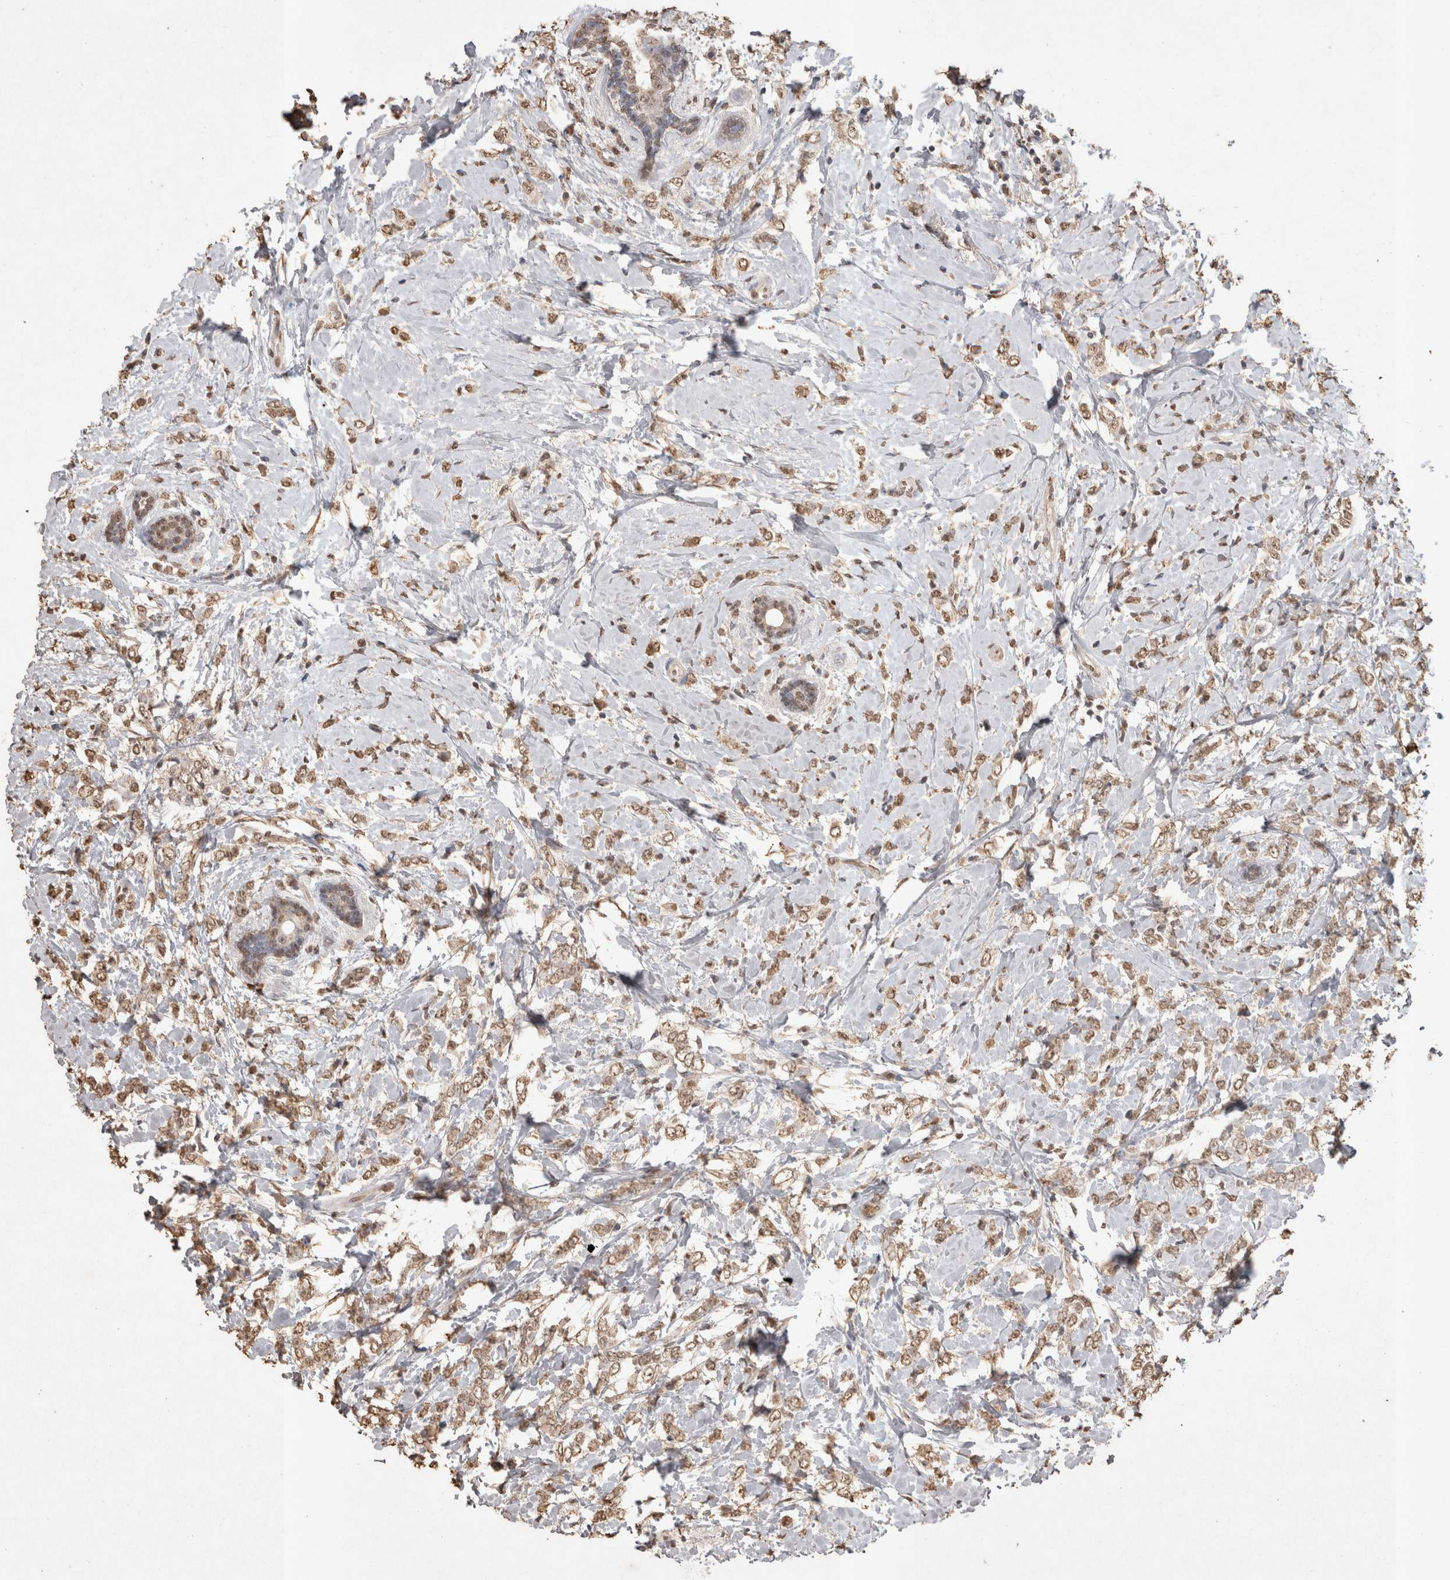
{"staining": {"intensity": "moderate", "quantity": ">75%", "location": "cytoplasmic/membranous,nuclear"}, "tissue": "breast cancer", "cell_type": "Tumor cells", "image_type": "cancer", "snomed": [{"axis": "morphology", "description": "Normal tissue, NOS"}, {"axis": "morphology", "description": "Lobular carcinoma"}, {"axis": "topography", "description": "Breast"}], "caption": "Immunohistochemical staining of human breast lobular carcinoma demonstrates medium levels of moderate cytoplasmic/membranous and nuclear protein positivity in about >75% of tumor cells.", "gene": "MLX", "patient": {"sex": "female", "age": 47}}